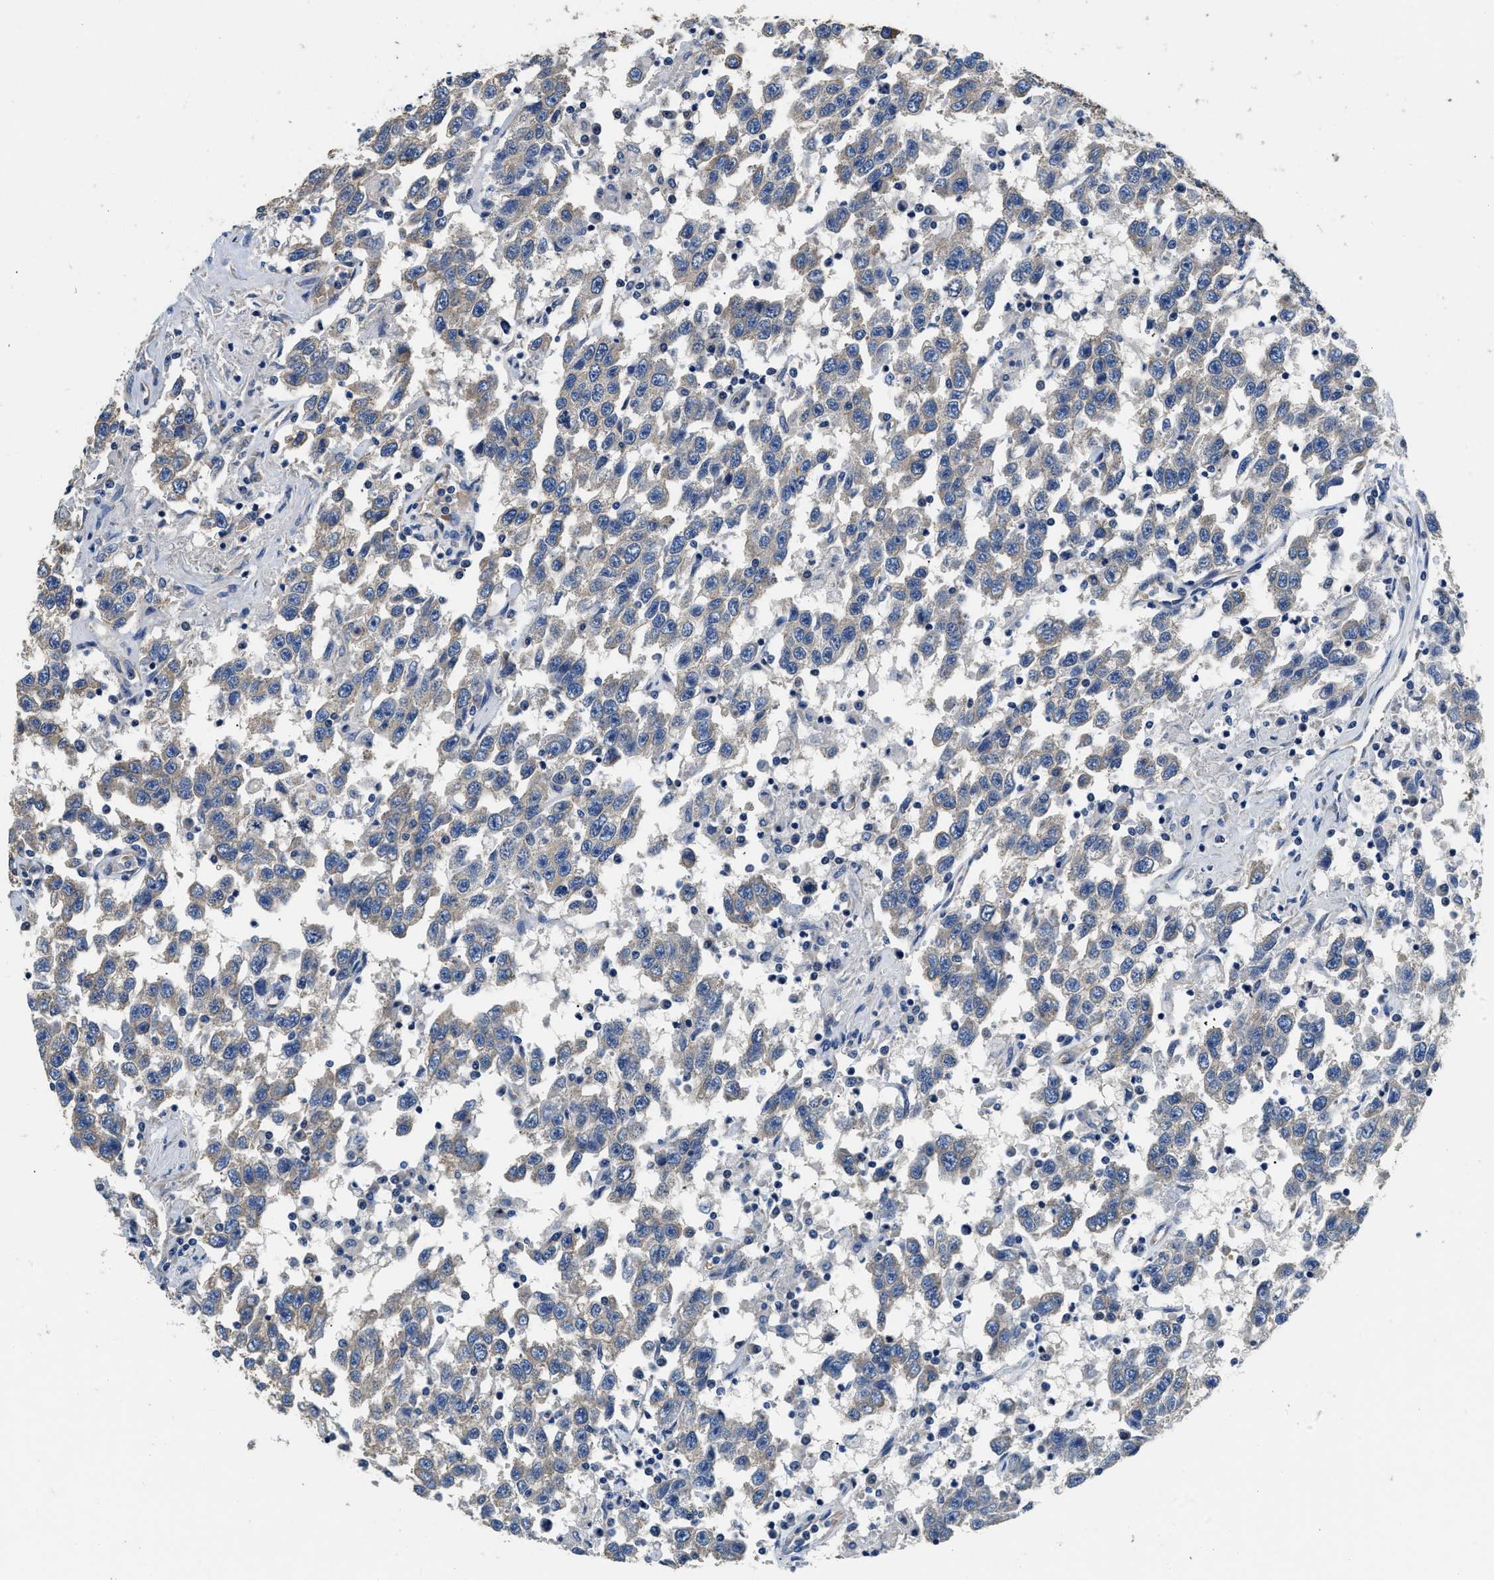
{"staining": {"intensity": "negative", "quantity": "none", "location": "none"}, "tissue": "testis cancer", "cell_type": "Tumor cells", "image_type": "cancer", "snomed": [{"axis": "morphology", "description": "Seminoma, NOS"}, {"axis": "topography", "description": "Testis"}], "caption": "Testis cancer (seminoma) was stained to show a protein in brown. There is no significant staining in tumor cells.", "gene": "CSDE1", "patient": {"sex": "male", "age": 41}}